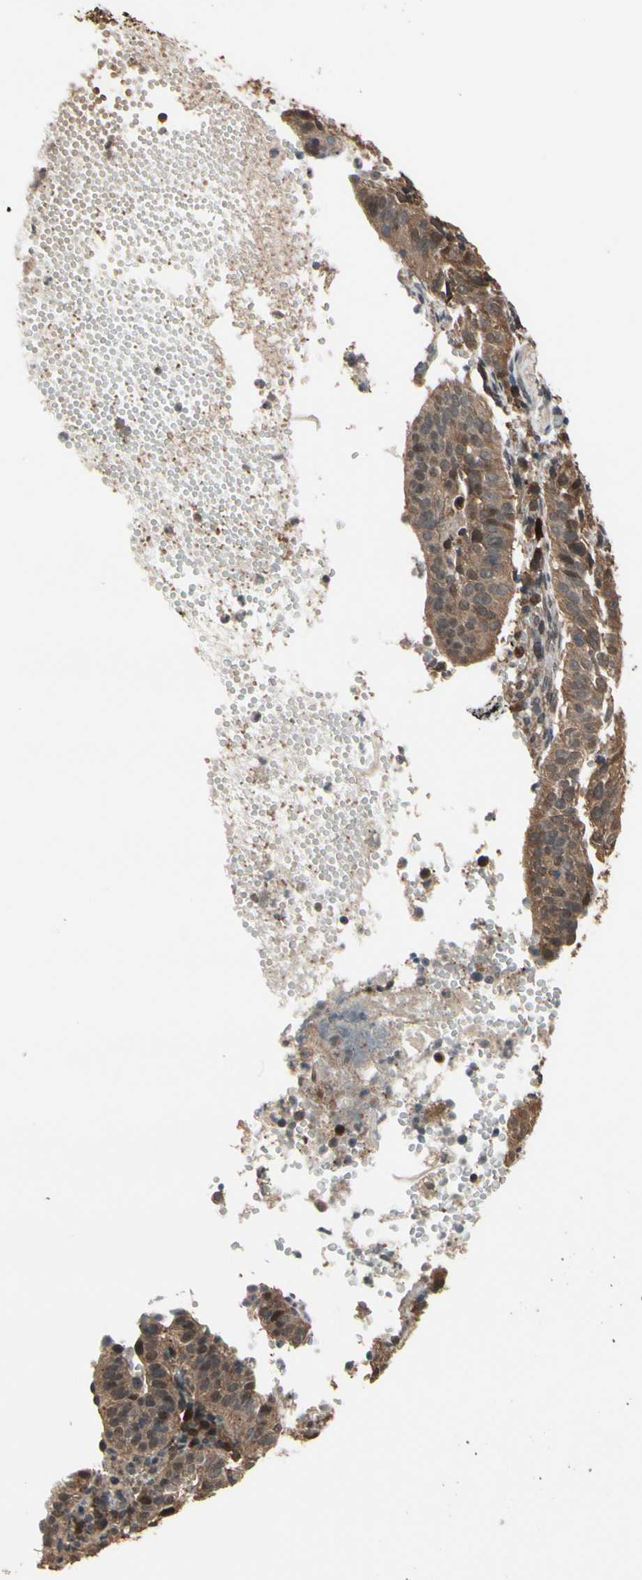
{"staining": {"intensity": "moderate", "quantity": "25%-75%", "location": "cytoplasmic/membranous,nuclear"}, "tissue": "cervical cancer", "cell_type": "Tumor cells", "image_type": "cancer", "snomed": [{"axis": "morphology", "description": "Squamous cell carcinoma, NOS"}, {"axis": "topography", "description": "Cervix"}], "caption": "This is an image of immunohistochemistry (IHC) staining of cervical cancer, which shows moderate expression in the cytoplasmic/membranous and nuclear of tumor cells.", "gene": "CSF1R", "patient": {"sex": "female", "age": 39}}